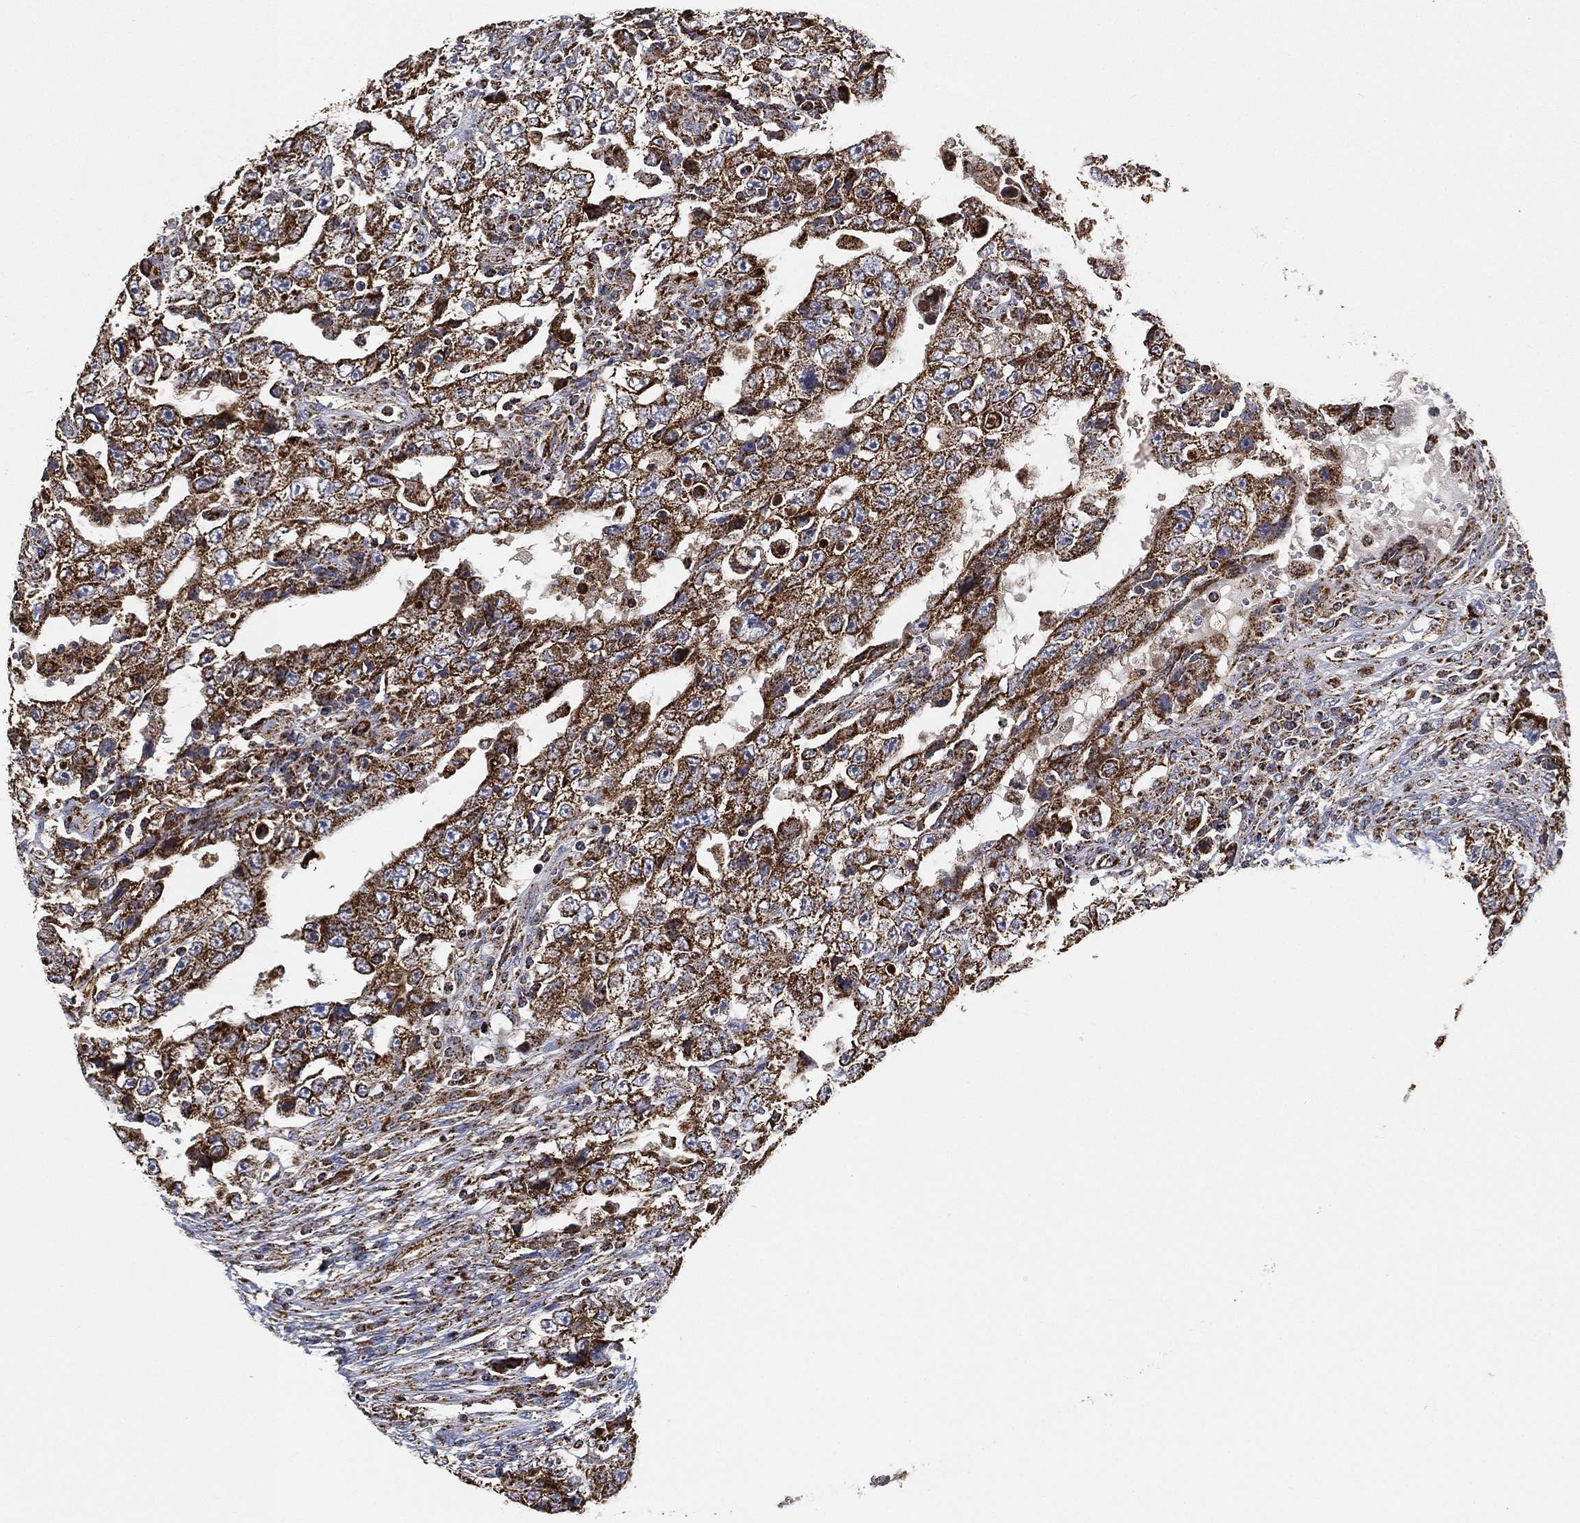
{"staining": {"intensity": "strong", "quantity": ">75%", "location": "cytoplasmic/membranous"}, "tissue": "testis cancer", "cell_type": "Tumor cells", "image_type": "cancer", "snomed": [{"axis": "morphology", "description": "Carcinoma, Embryonal, NOS"}, {"axis": "topography", "description": "Testis"}], "caption": "Protein staining of testis cancer tissue shows strong cytoplasmic/membranous staining in approximately >75% of tumor cells.", "gene": "SLC38A7", "patient": {"sex": "male", "age": 26}}